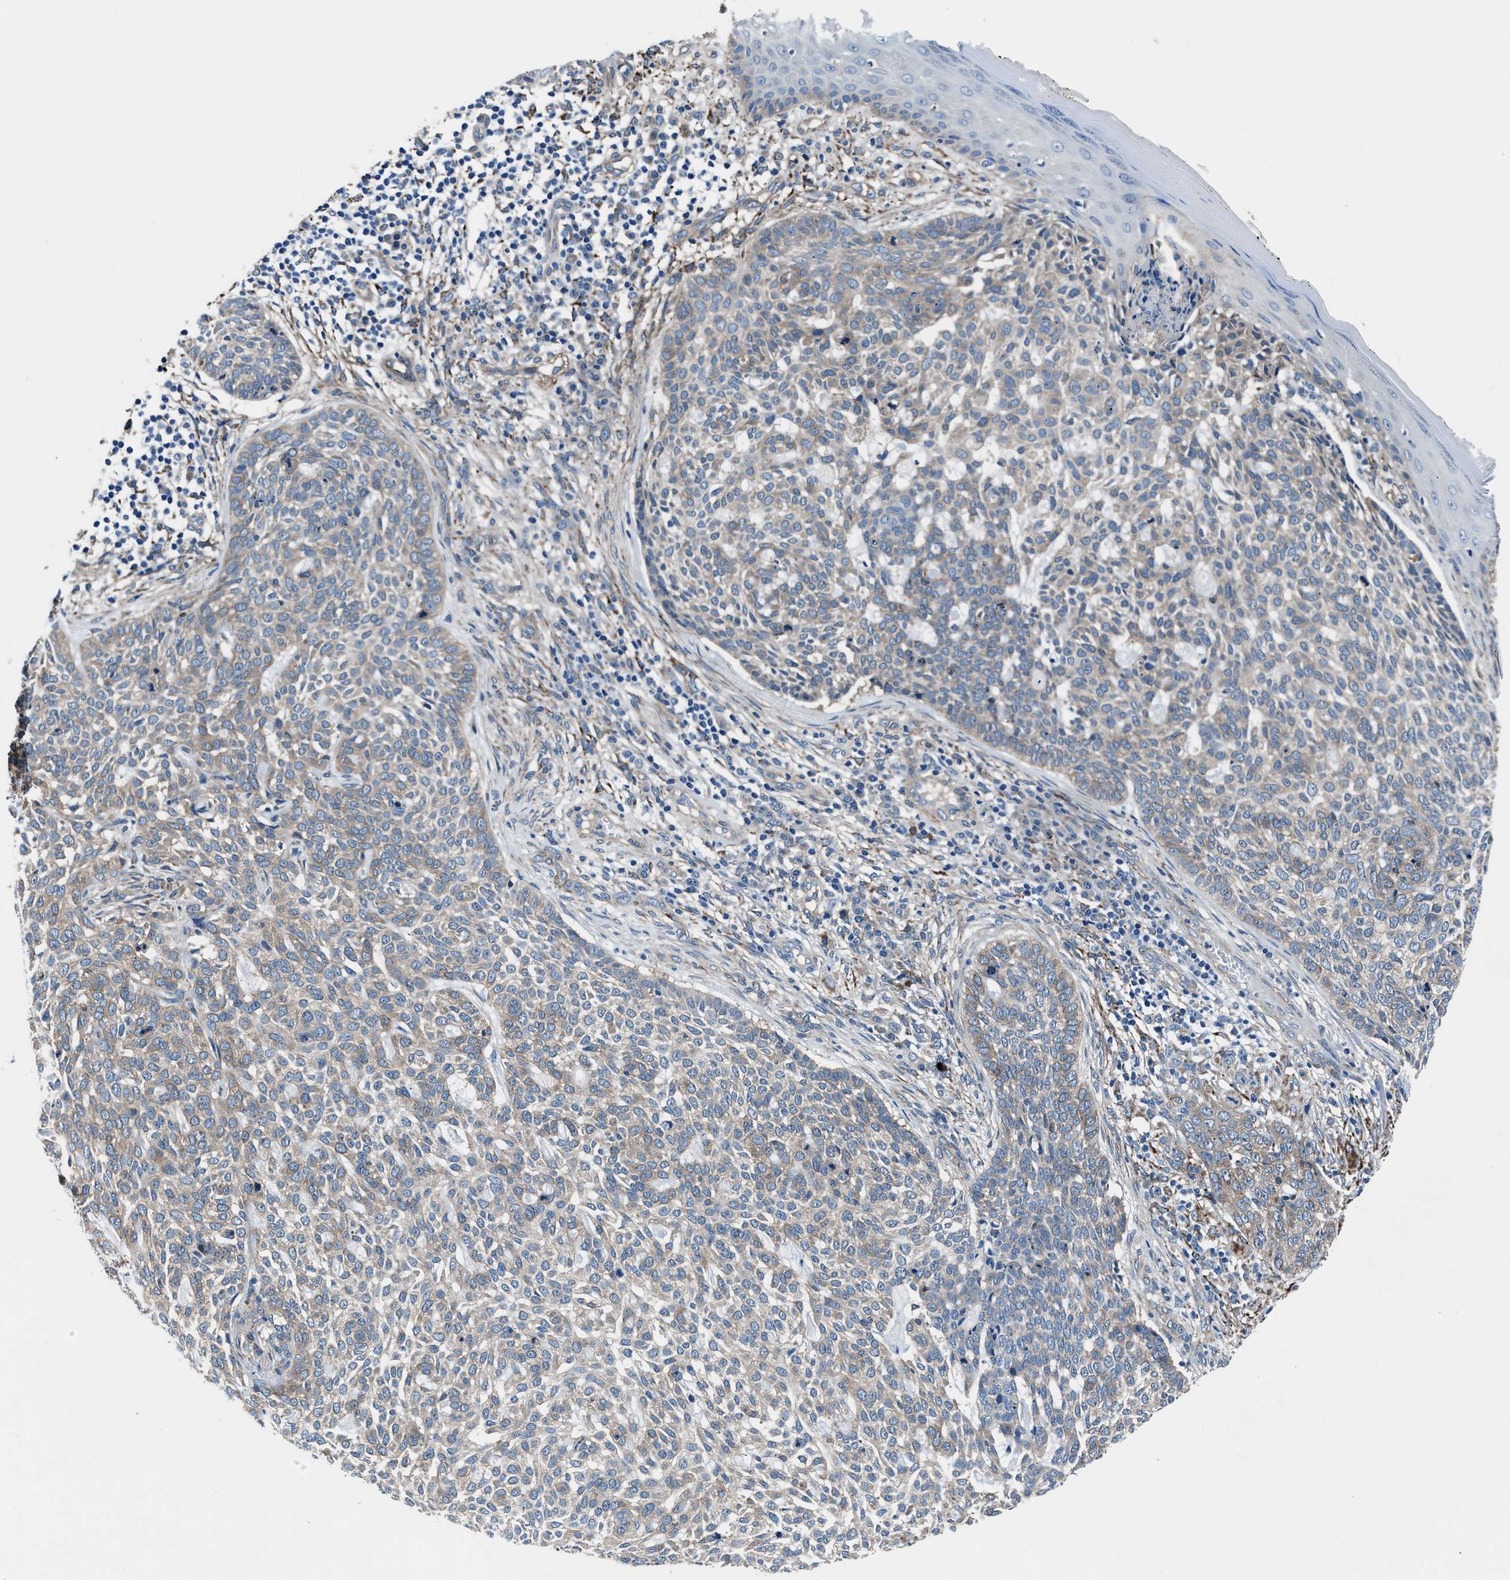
{"staining": {"intensity": "moderate", "quantity": ">75%", "location": "cytoplasmic/membranous"}, "tissue": "skin cancer", "cell_type": "Tumor cells", "image_type": "cancer", "snomed": [{"axis": "morphology", "description": "Basal cell carcinoma"}, {"axis": "topography", "description": "Skin"}], "caption": "Protein staining shows moderate cytoplasmic/membranous expression in approximately >75% of tumor cells in basal cell carcinoma (skin).", "gene": "PRTFDC1", "patient": {"sex": "female", "age": 64}}